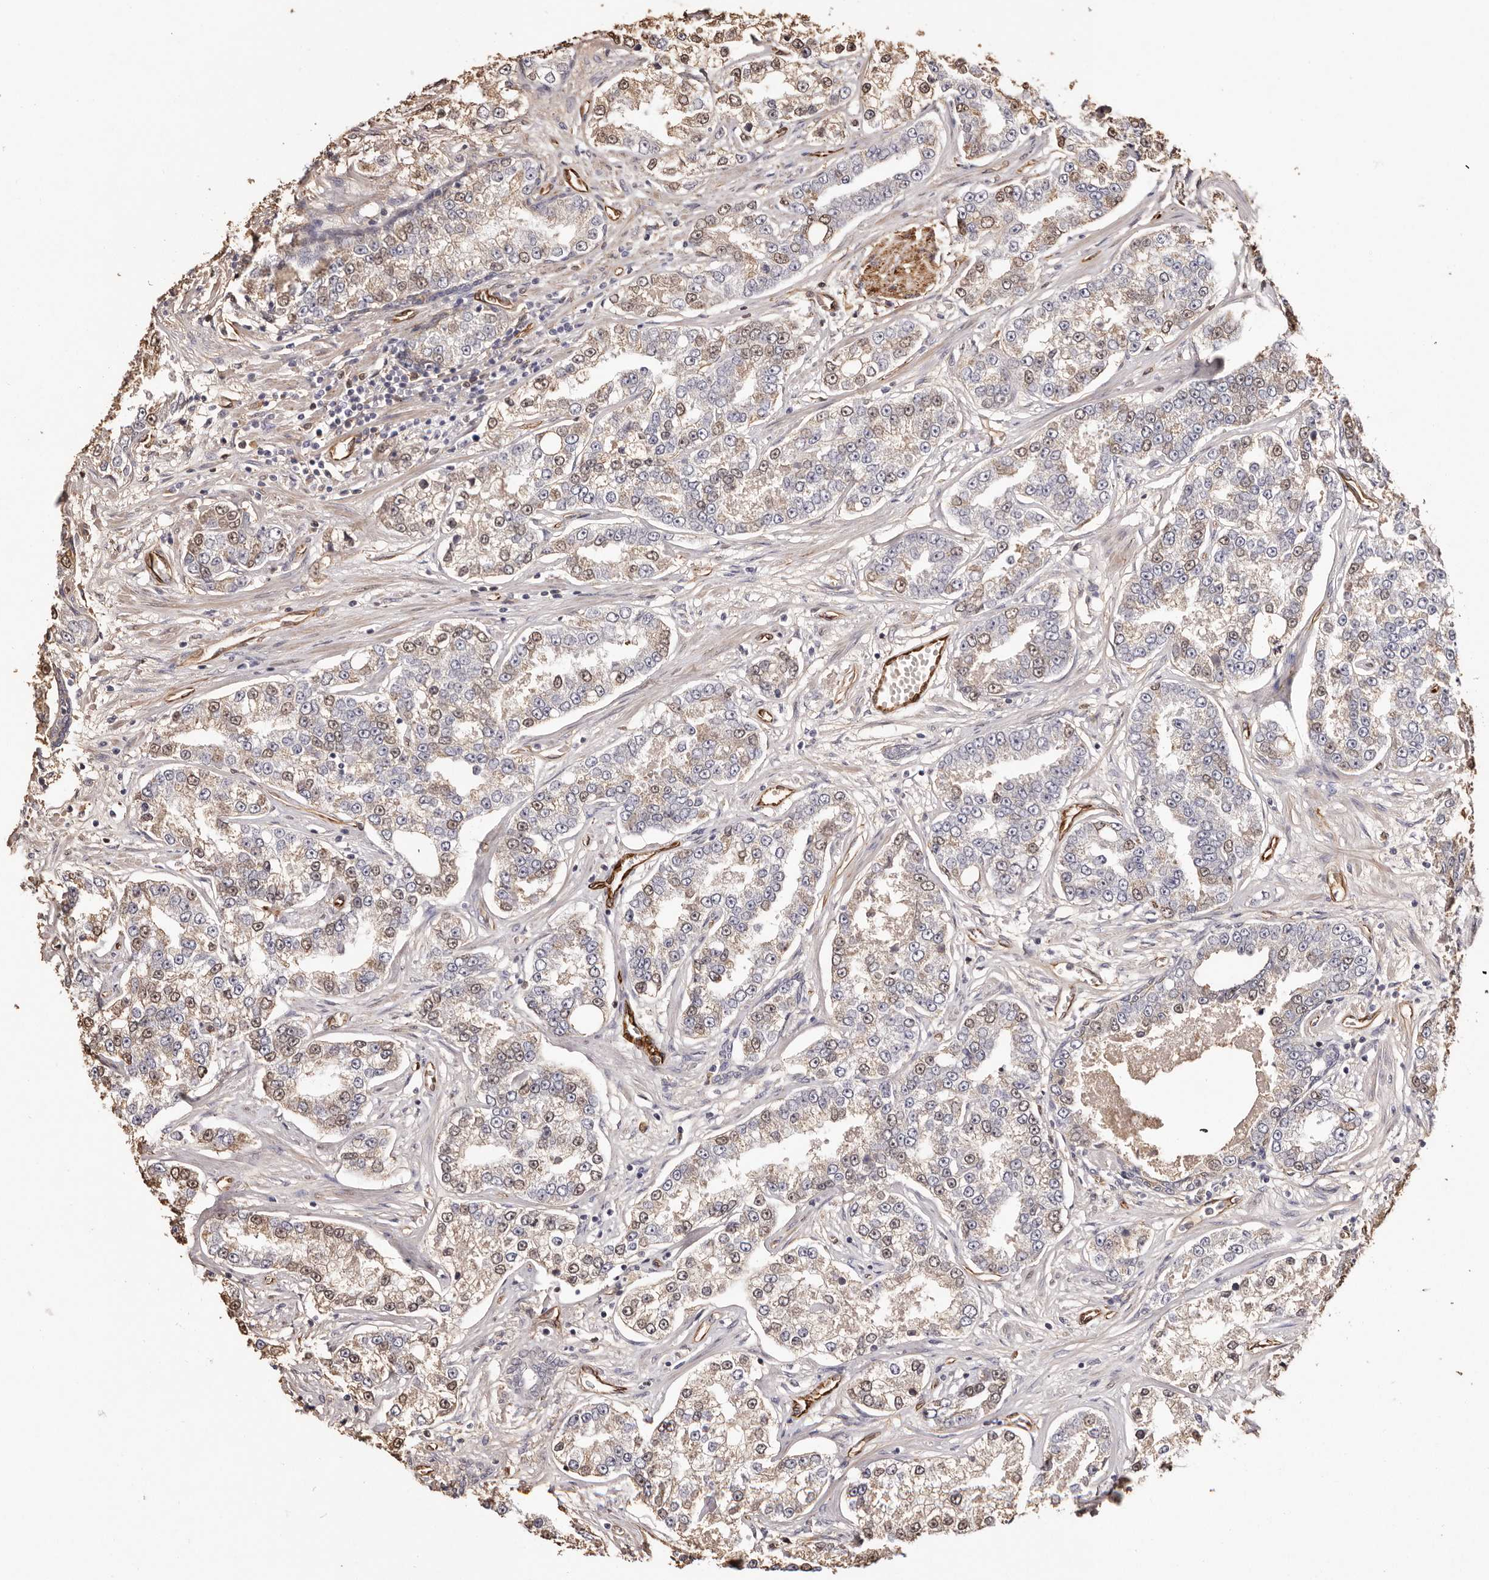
{"staining": {"intensity": "weak", "quantity": "25%-75%", "location": "cytoplasmic/membranous,nuclear"}, "tissue": "prostate cancer", "cell_type": "Tumor cells", "image_type": "cancer", "snomed": [{"axis": "morphology", "description": "Normal tissue, NOS"}, {"axis": "morphology", "description": "Adenocarcinoma, High grade"}, {"axis": "topography", "description": "Prostate"}], "caption": "This is an image of IHC staining of prostate adenocarcinoma (high-grade), which shows weak positivity in the cytoplasmic/membranous and nuclear of tumor cells.", "gene": "ZNF557", "patient": {"sex": "male", "age": 83}}